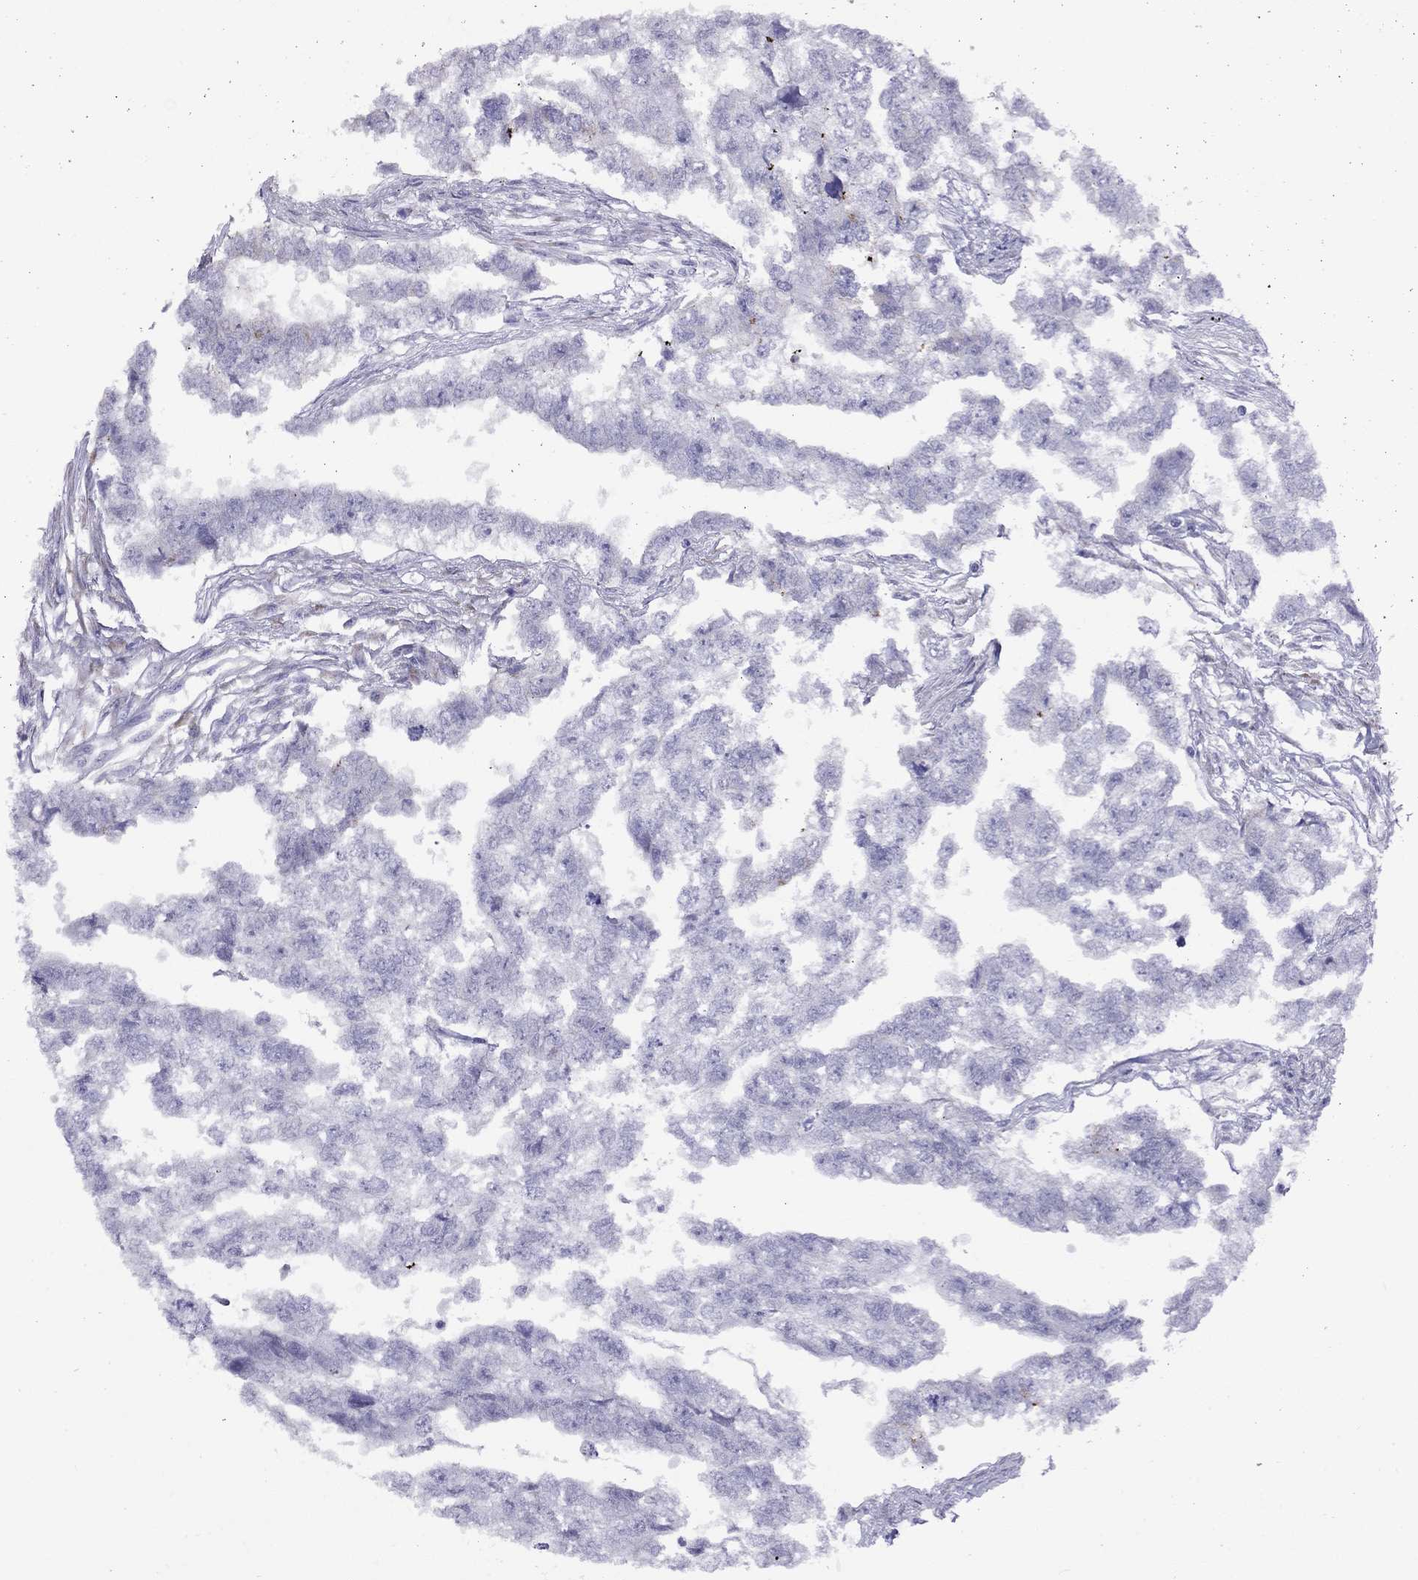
{"staining": {"intensity": "negative", "quantity": "none", "location": "none"}, "tissue": "testis cancer", "cell_type": "Tumor cells", "image_type": "cancer", "snomed": [{"axis": "morphology", "description": "Carcinoma, Embryonal, NOS"}, {"axis": "morphology", "description": "Teratoma, malignant, NOS"}, {"axis": "topography", "description": "Testis"}], "caption": "Immunohistochemistry image of human testis cancer (malignant teratoma) stained for a protein (brown), which reveals no positivity in tumor cells.", "gene": "CPNE4", "patient": {"sex": "male", "age": 44}}